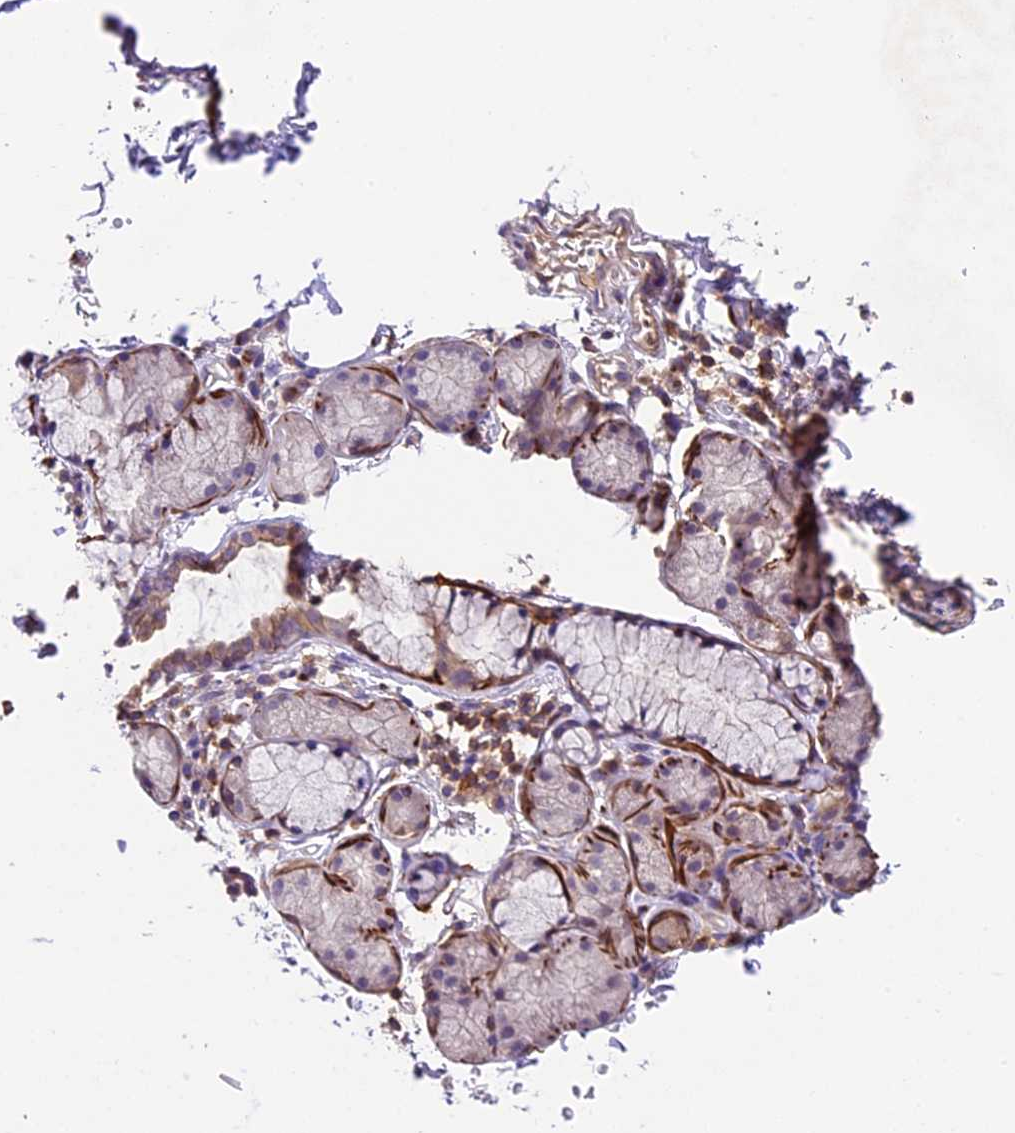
{"staining": {"intensity": "negative", "quantity": "none", "location": "none"}, "tissue": "adipose tissue", "cell_type": "Adipocytes", "image_type": "normal", "snomed": [{"axis": "morphology", "description": "Normal tissue, NOS"}, {"axis": "topography", "description": "Lymph node"}, {"axis": "topography", "description": "Bronchus"}], "caption": "The micrograph exhibits no staining of adipocytes in benign adipose tissue. (Stains: DAB (3,3'-diaminobenzidine) immunohistochemistry (IHC) with hematoxylin counter stain, Microscopy: brightfield microscopy at high magnification).", "gene": "TBC1D1", "patient": {"sex": "male", "age": 63}}